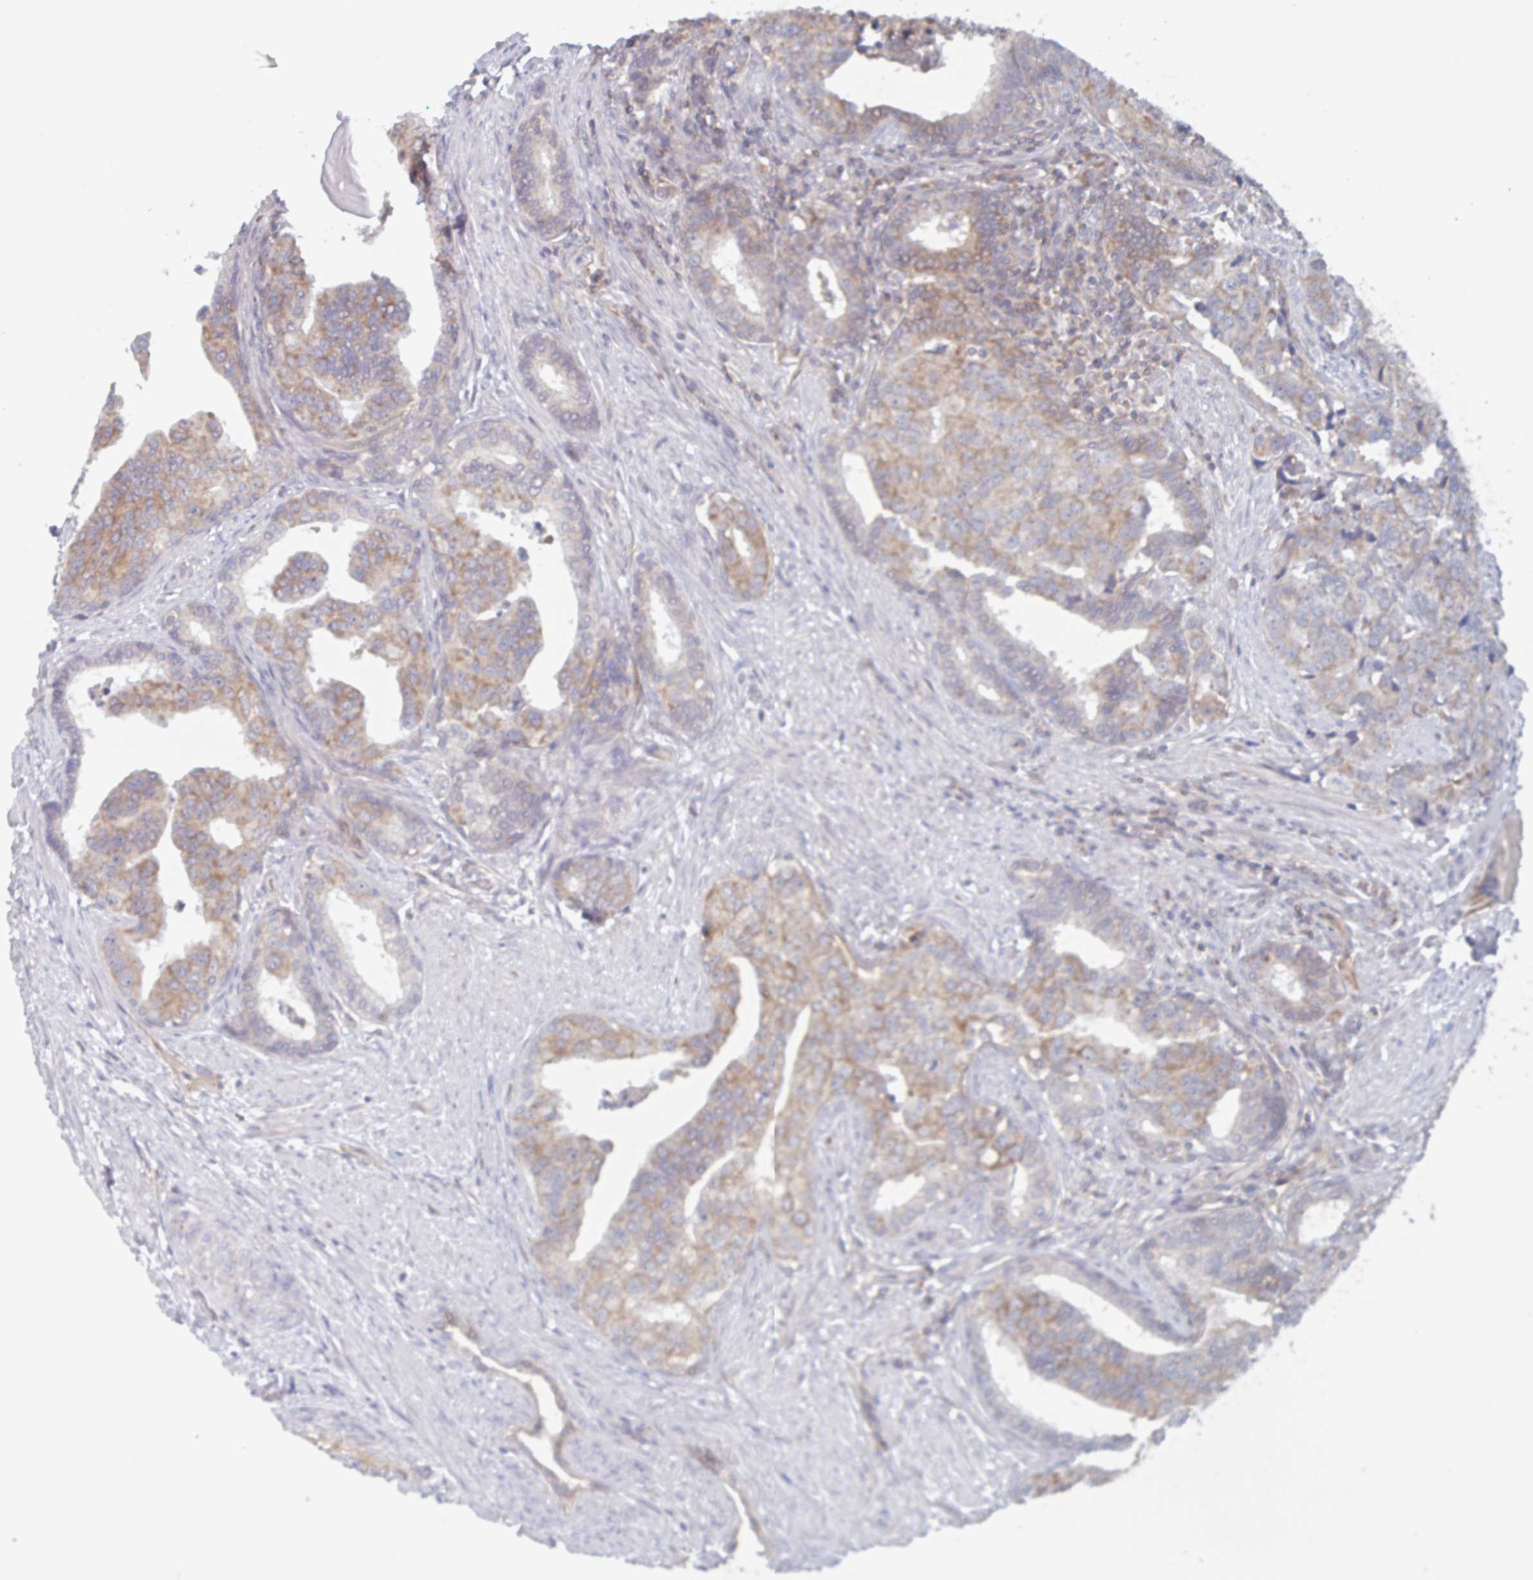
{"staining": {"intensity": "moderate", "quantity": ">75%", "location": "cytoplasmic/membranous"}, "tissue": "prostate cancer", "cell_type": "Tumor cells", "image_type": "cancer", "snomed": [{"axis": "morphology", "description": "Adenocarcinoma, High grade"}, {"axis": "topography", "description": "Prostate"}], "caption": "Immunohistochemistry (IHC) image of neoplastic tissue: prostate cancer (high-grade adenocarcinoma) stained using IHC demonstrates medium levels of moderate protein expression localized specifically in the cytoplasmic/membranous of tumor cells, appearing as a cytoplasmic/membranous brown color.", "gene": "SURF1", "patient": {"sex": "male", "age": 68}}